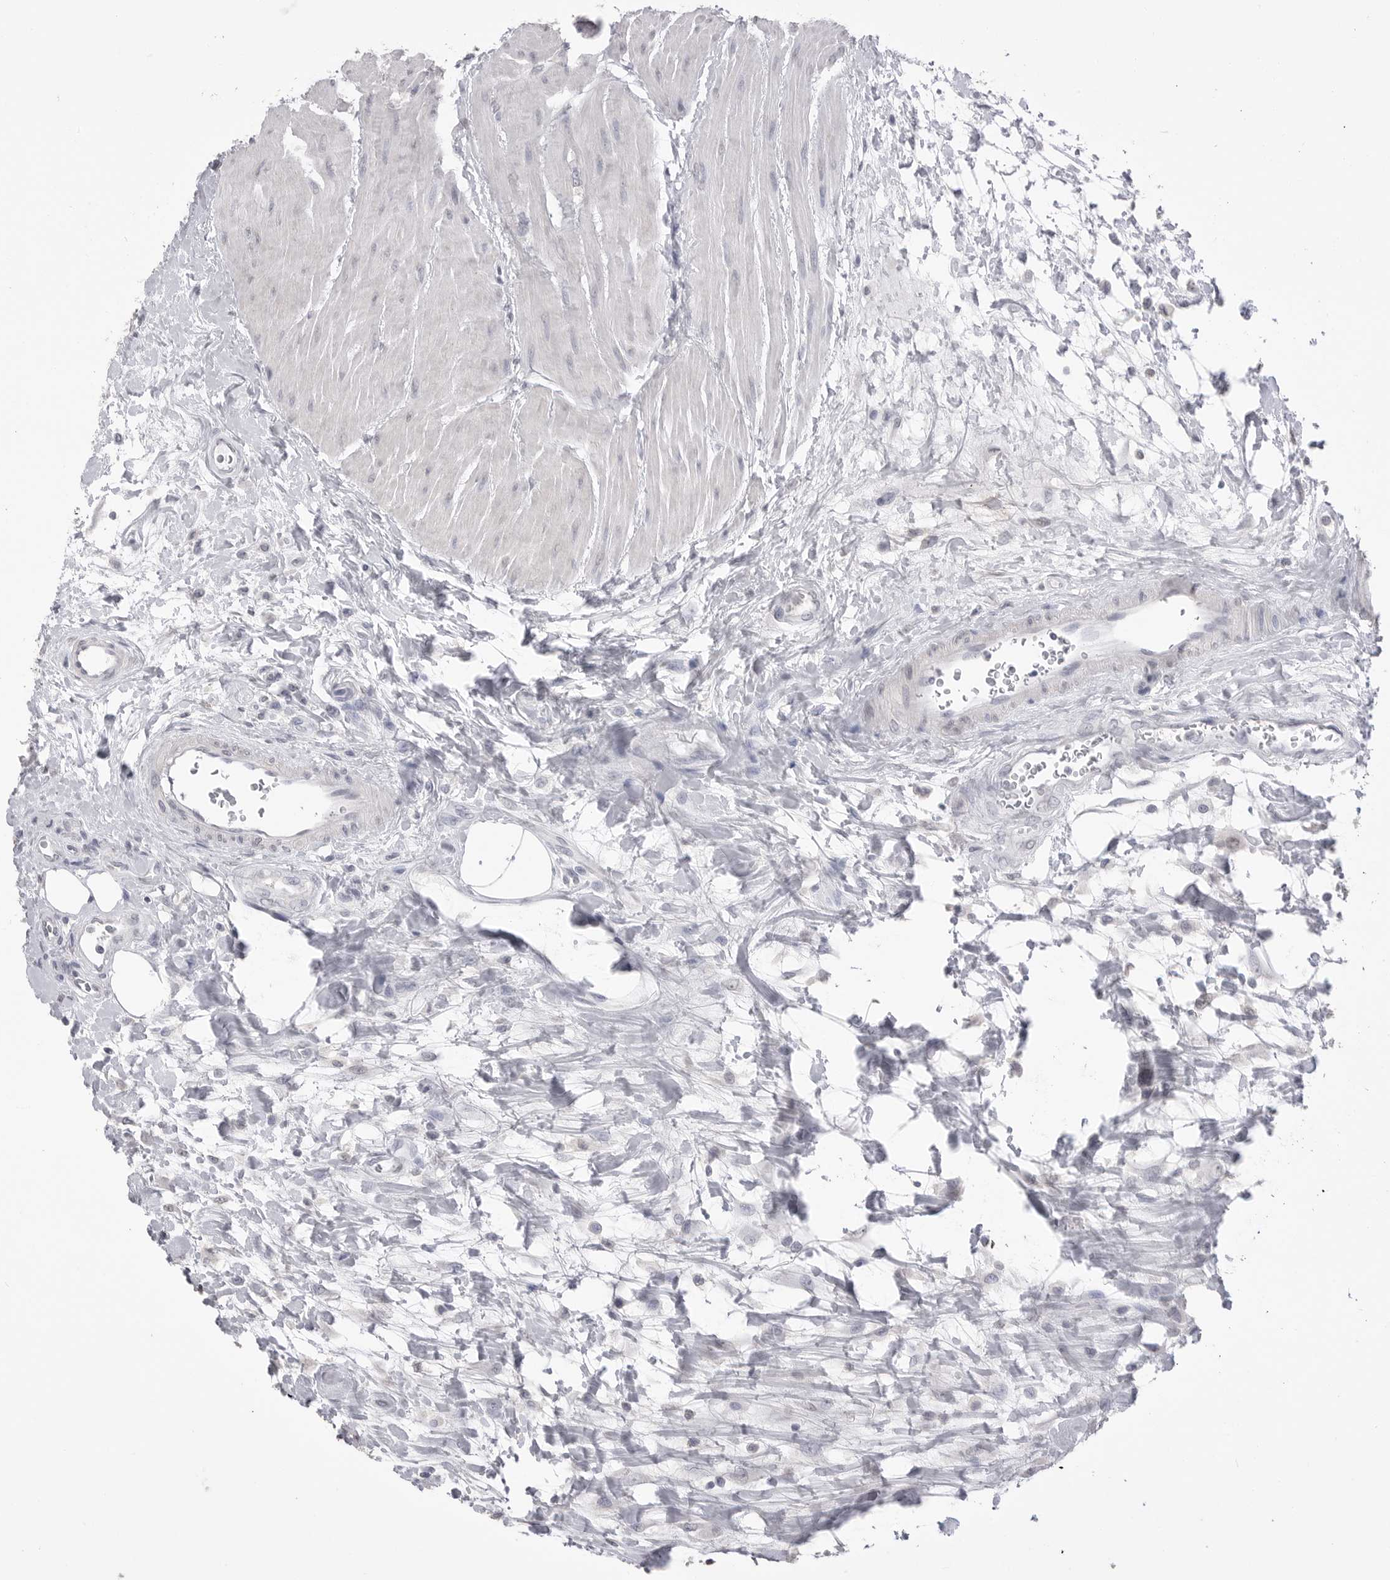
{"staining": {"intensity": "negative", "quantity": "none", "location": "none"}, "tissue": "urothelial cancer", "cell_type": "Tumor cells", "image_type": "cancer", "snomed": [{"axis": "morphology", "description": "Urothelial carcinoma, High grade"}, {"axis": "topography", "description": "Urinary bladder"}], "caption": "High magnification brightfield microscopy of urothelial cancer stained with DAB (3,3'-diaminobenzidine) (brown) and counterstained with hematoxylin (blue): tumor cells show no significant staining.", "gene": "ICAM5", "patient": {"sex": "male", "age": 50}}